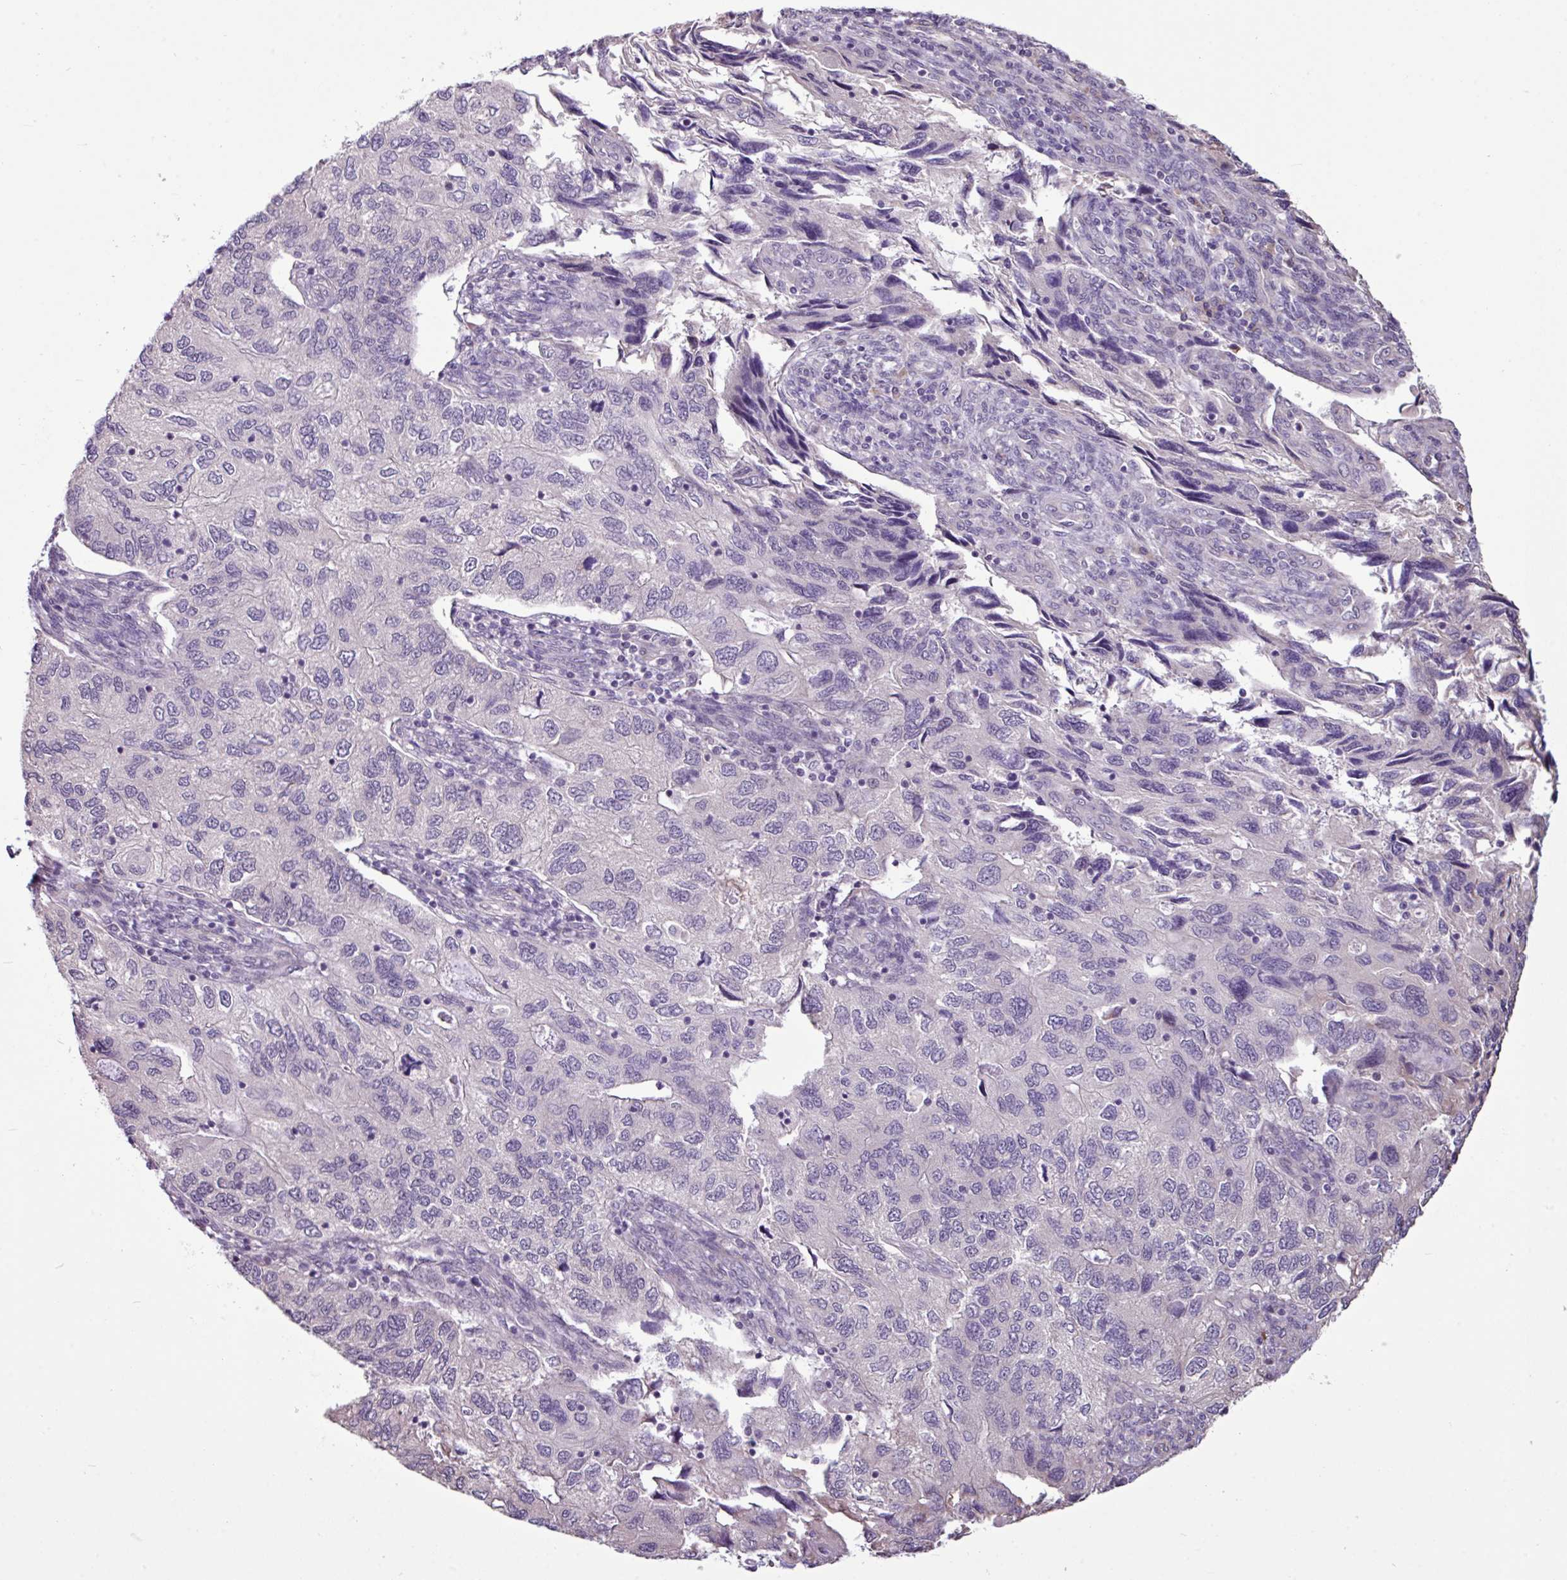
{"staining": {"intensity": "negative", "quantity": "none", "location": "none"}, "tissue": "endometrial cancer", "cell_type": "Tumor cells", "image_type": "cancer", "snomed": [{"axis": "morphology", "description": "Carcinoma, NOS"}, {"axis": "topography", "description": "Uterus"}], "caption": "Tumor cells are negative for brown protein staining in carcinoma (endometrial).", "gene": "UTP18", "patient": {"sex": "female", "age": 76}}